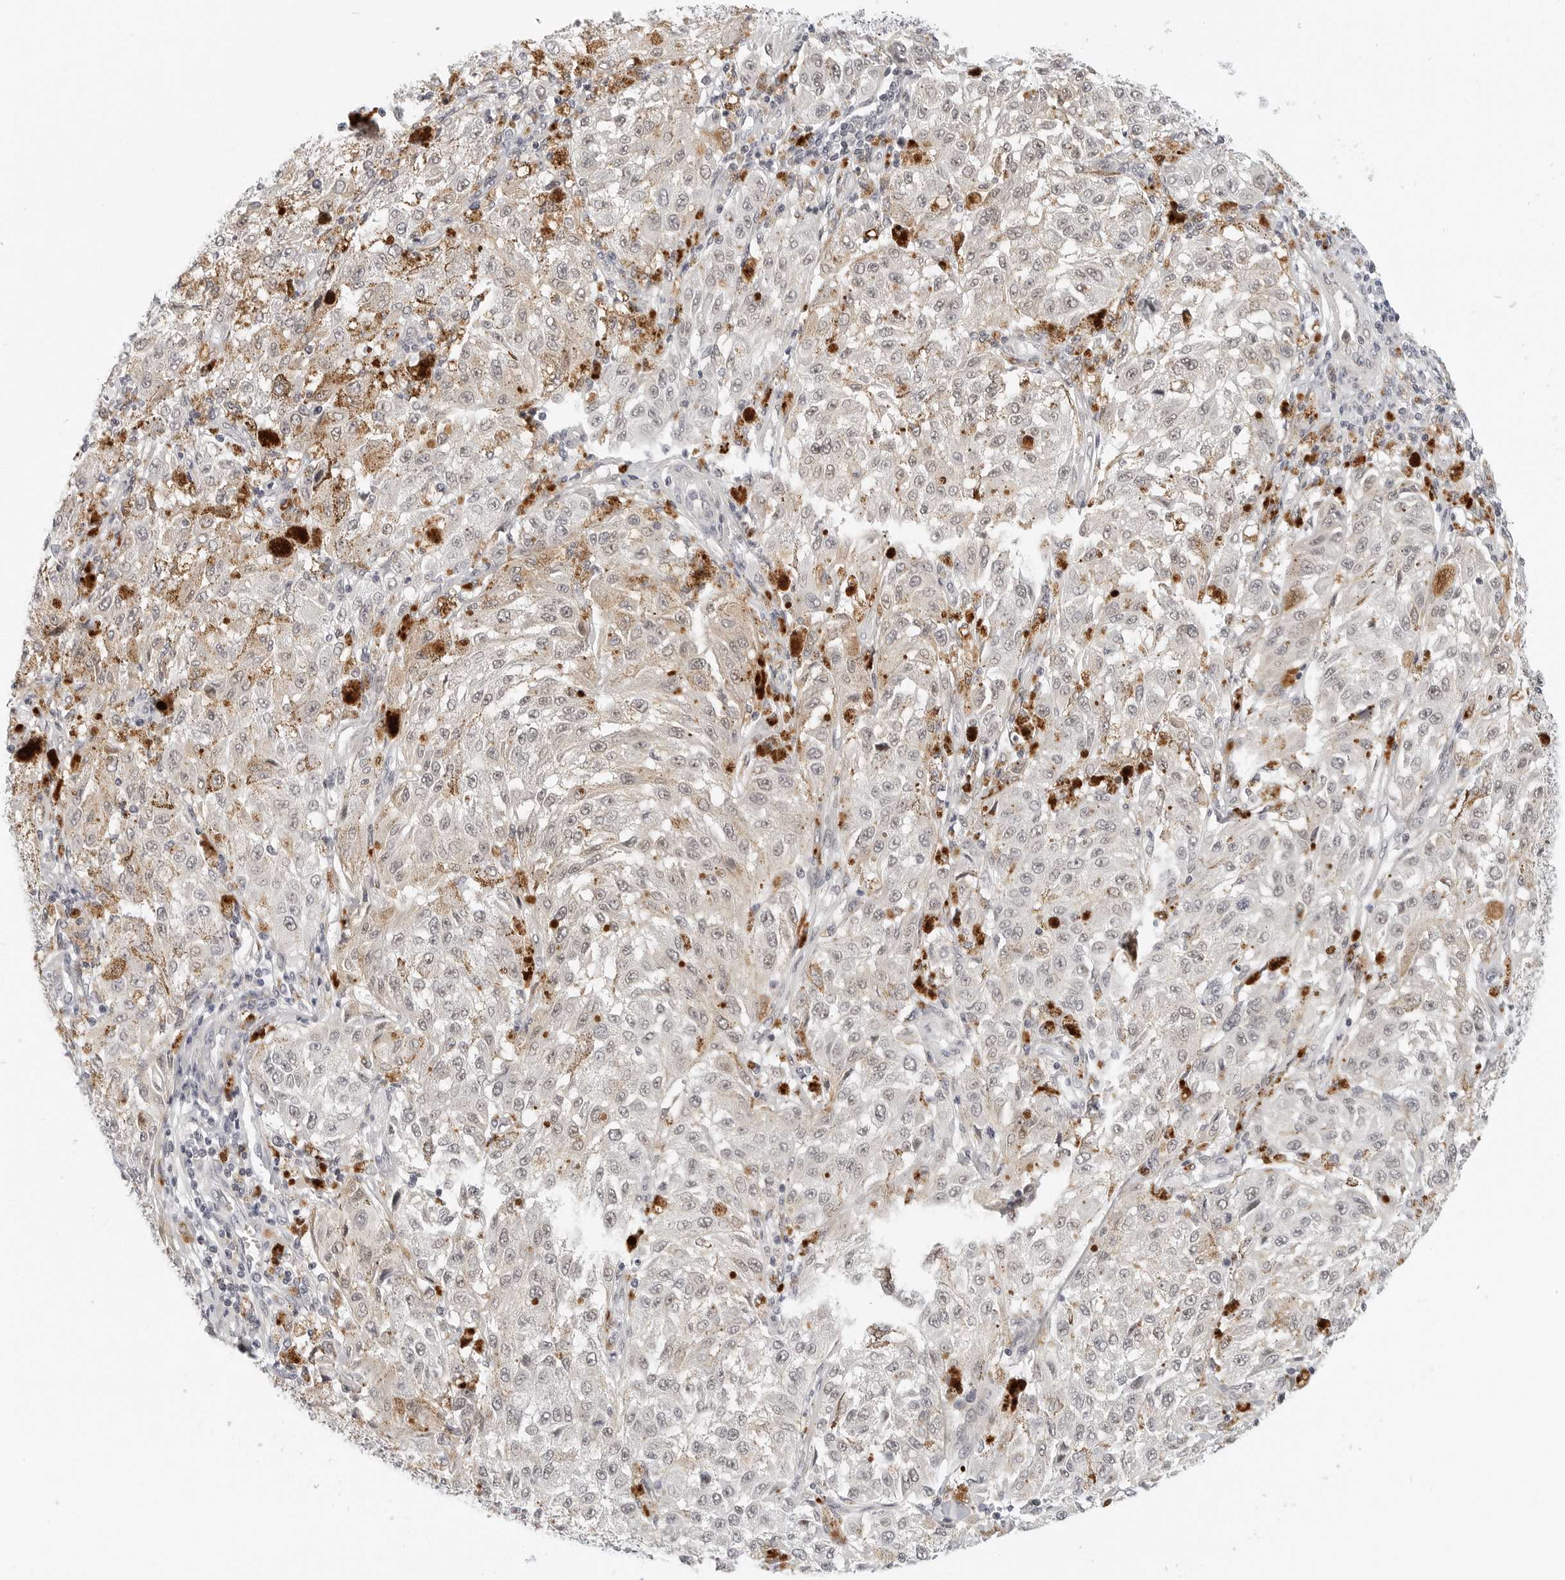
{"staining": {"intensity": "weak", "quantity": "25%-75%", "location": "cytoplasmic/membranous"}, "tissue": "melanoma", "cell_type": "Tumor cells", "image_type": "cancer", "snomed": [{"axis": "morphology", "description": "Malignant melanoma, NOS"}, {"axis": "topography", "description": "Skin"}], "caption": "Approximately 25%-75% of tumor cells in human malignant melanoma demonstrate weak cytoplasmic/membranous protein positivity as visualized by brown immunohistochemical staining.", "gene": "TSEN2", "patient": {"sex": "female", "age": 64}}